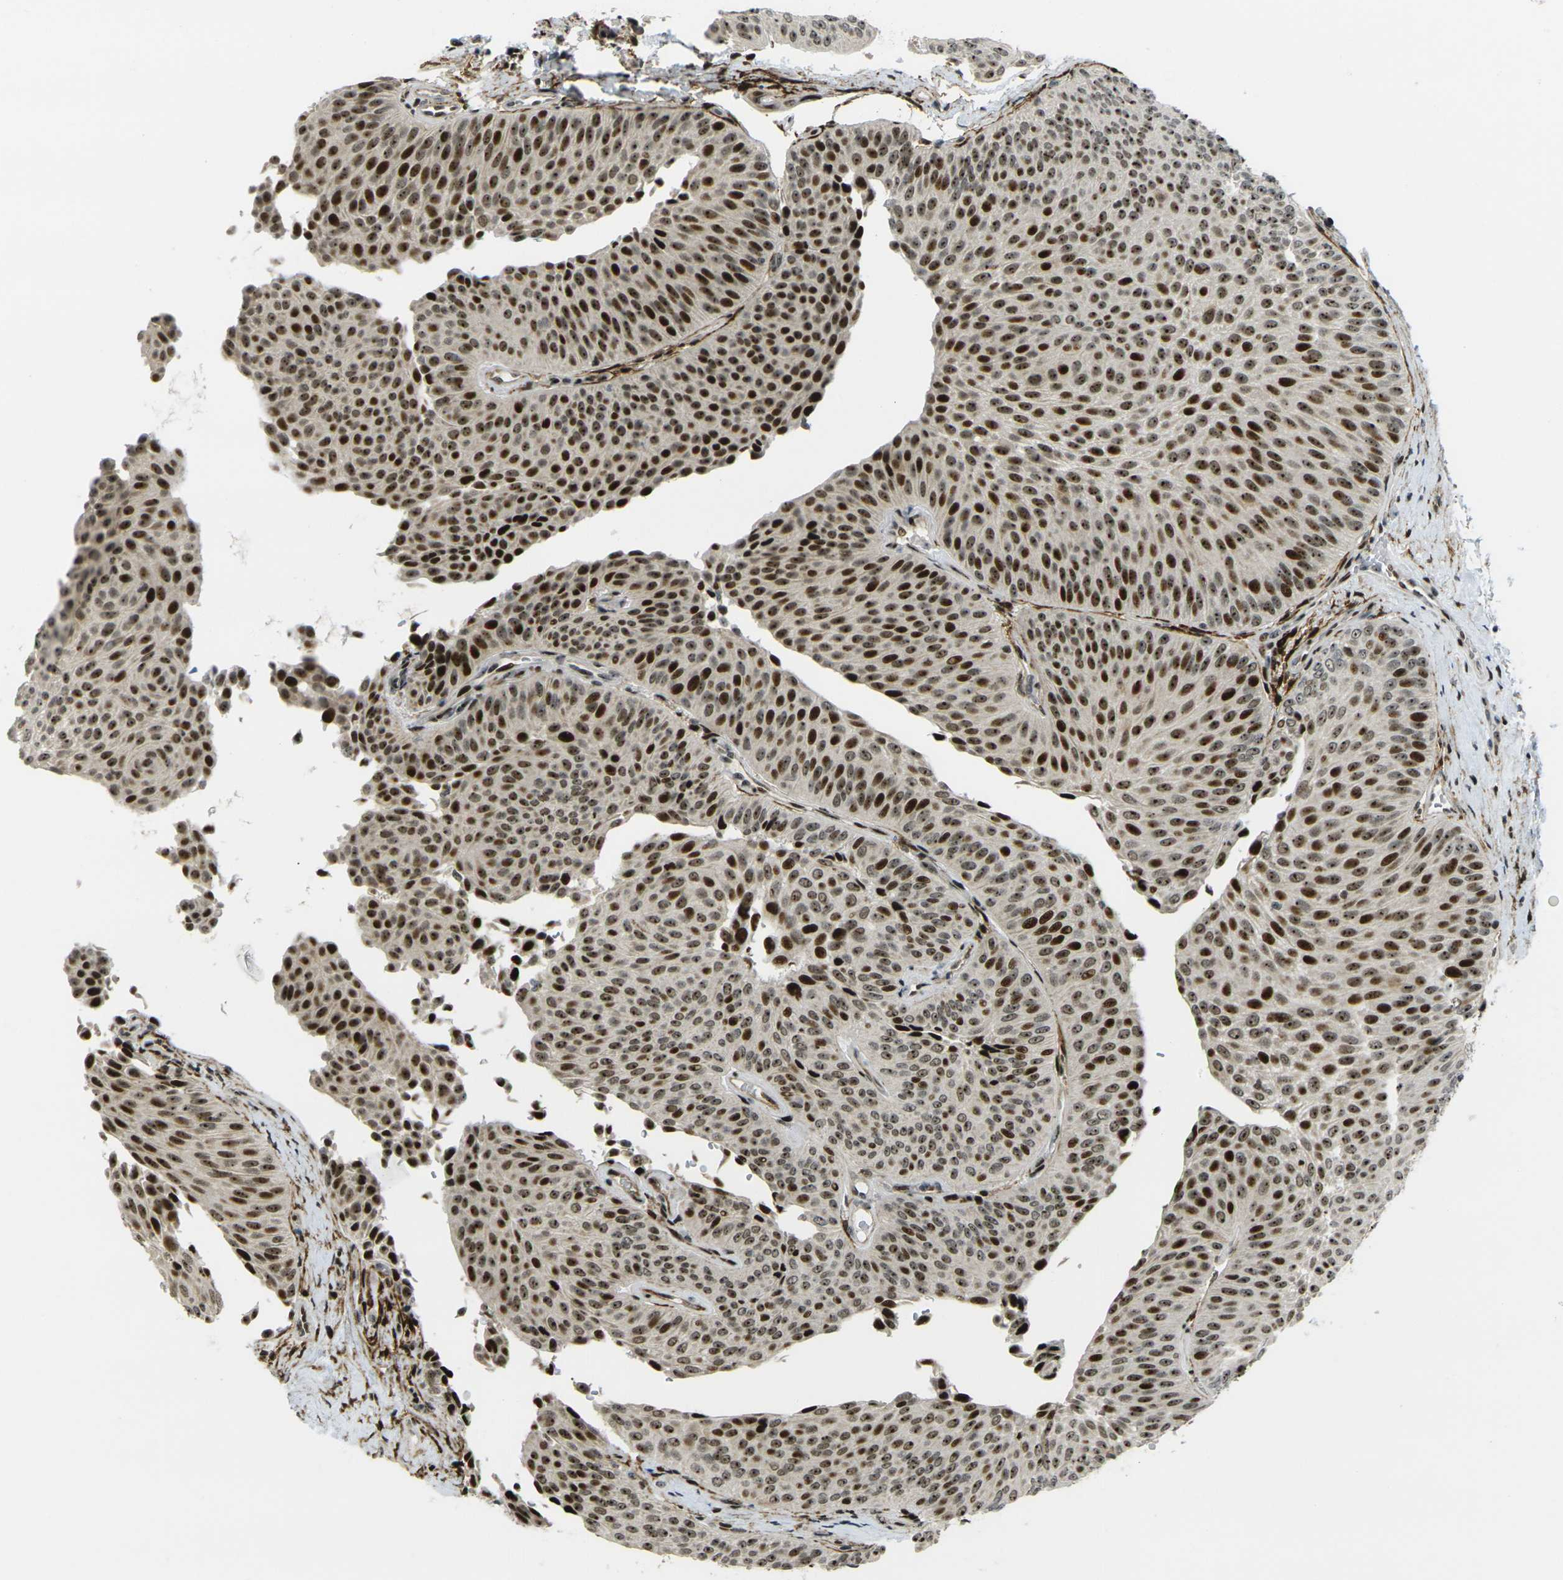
{"staining": {"intensity": "strong", "quantity": ">75%", "location": "nuclear"}, "tissue": "urothelial cancer", "cell_type": "Tumor cells", "image_type": "cancer", "snomed": [{"axis": "morphology", "description": "Urothelial carcinoma, Low grade"}, {"axis": "topography", "description": "Urinary bladder"}], "caption": "This micrograph exhibits immunohistochemistry (IHC) staining of urothelial carcinoma (low-grade), with high strong nuclear expression in approximately >75% of tumor cells.", "gene": "UBE2C", "patient": {"sex": "female", "age": 60}}